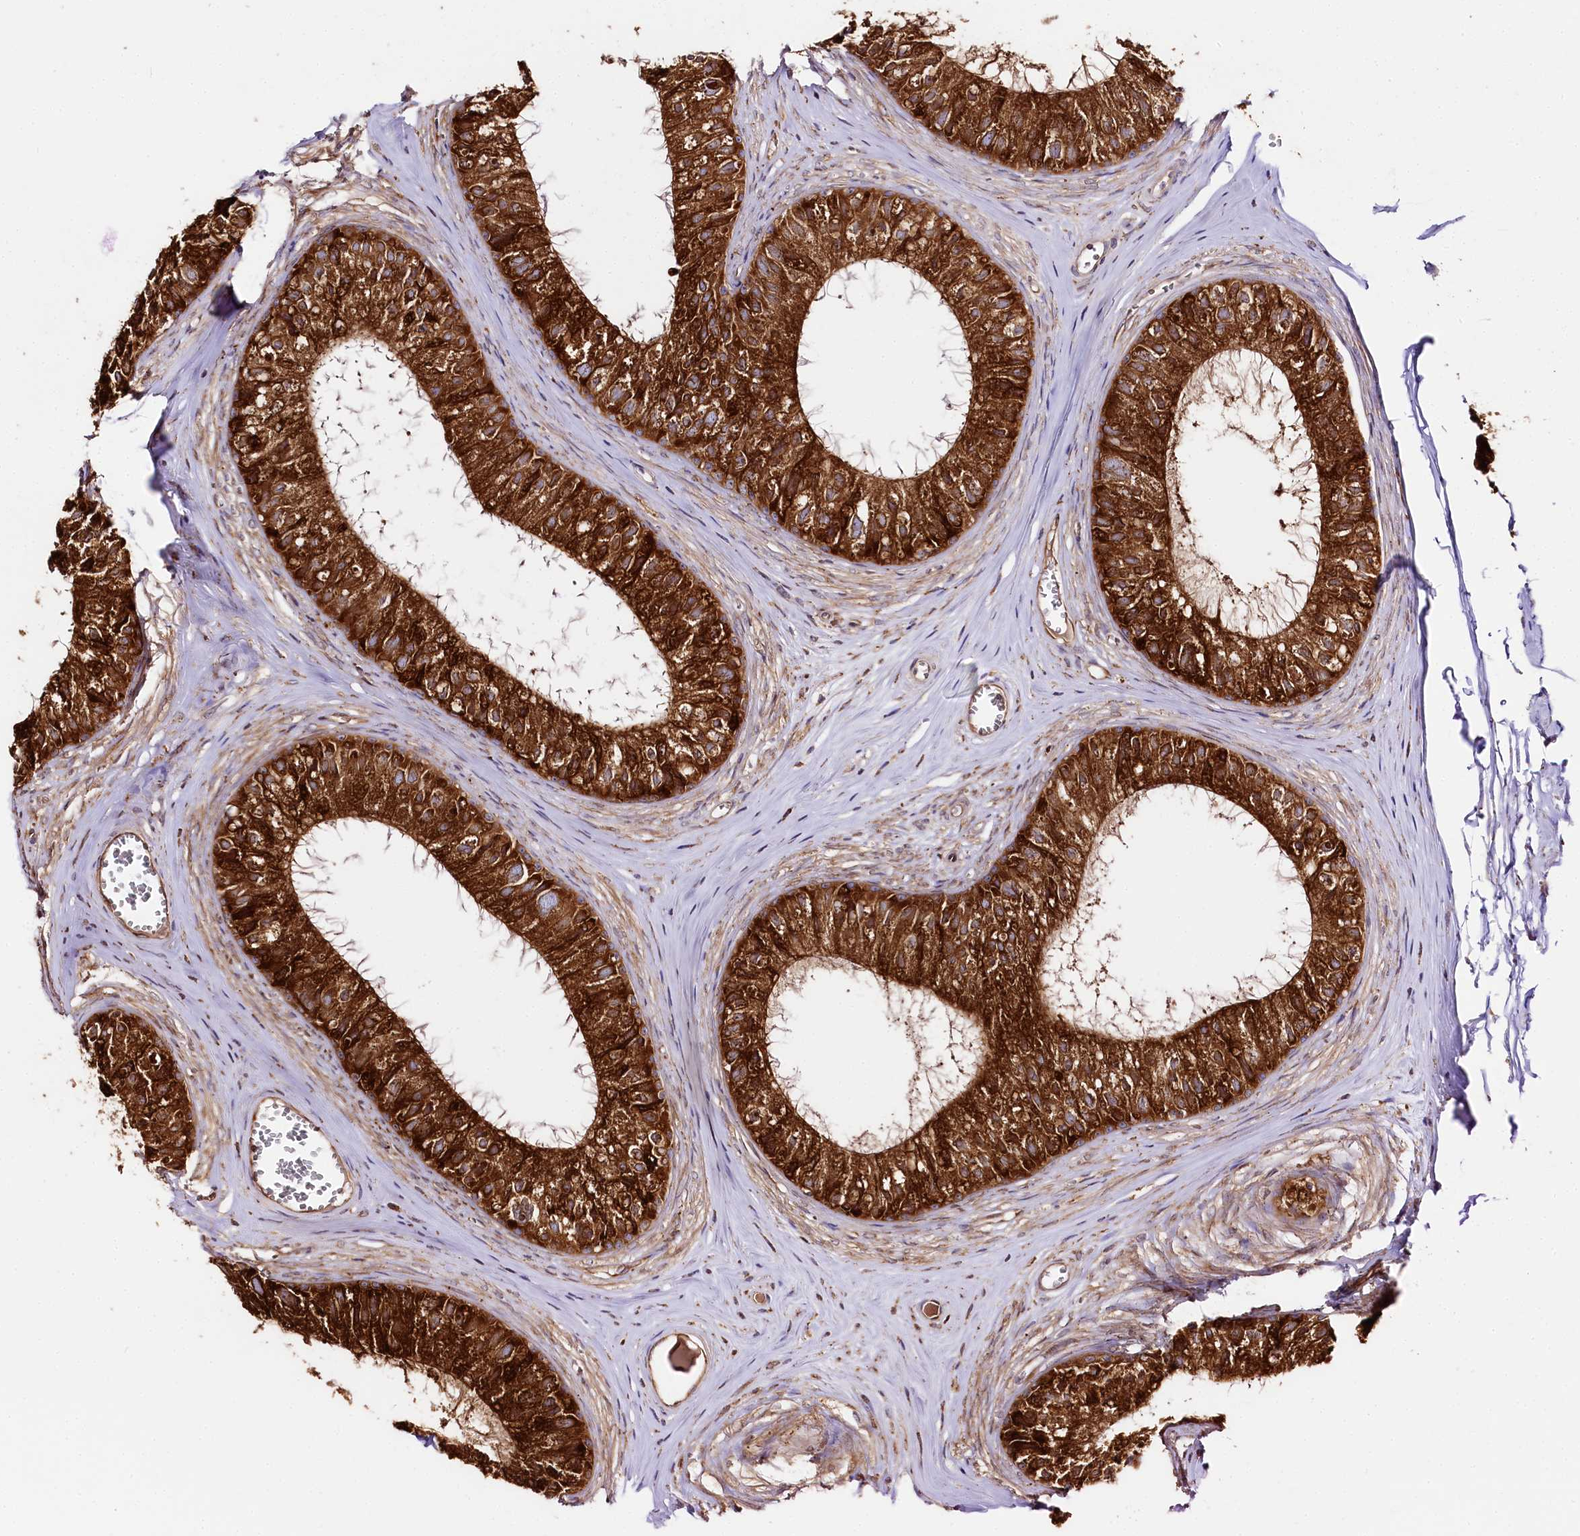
{"staining": {"intensity": "strong", "quantity": ">75%", "location": "cytoplasmic/membranous"}, "tissue": "epididymis", "cell_type": "Glandular cells", "image_type": "normal", "snomed": [{"axis": "morphology", "description": "Normal tissue, NOS"}, {"axis": "topography", "description": "Epididymis"}], "caption": "This photomicrograph shows immunohistochemistry (IHC) staining of unremarkable human epididymis, with high strong cytoplasmic/membranous expression in approximately >75% of glandular cells.", "gene": "CNPY2", "patient": {"sex": "male", "age": 36}}